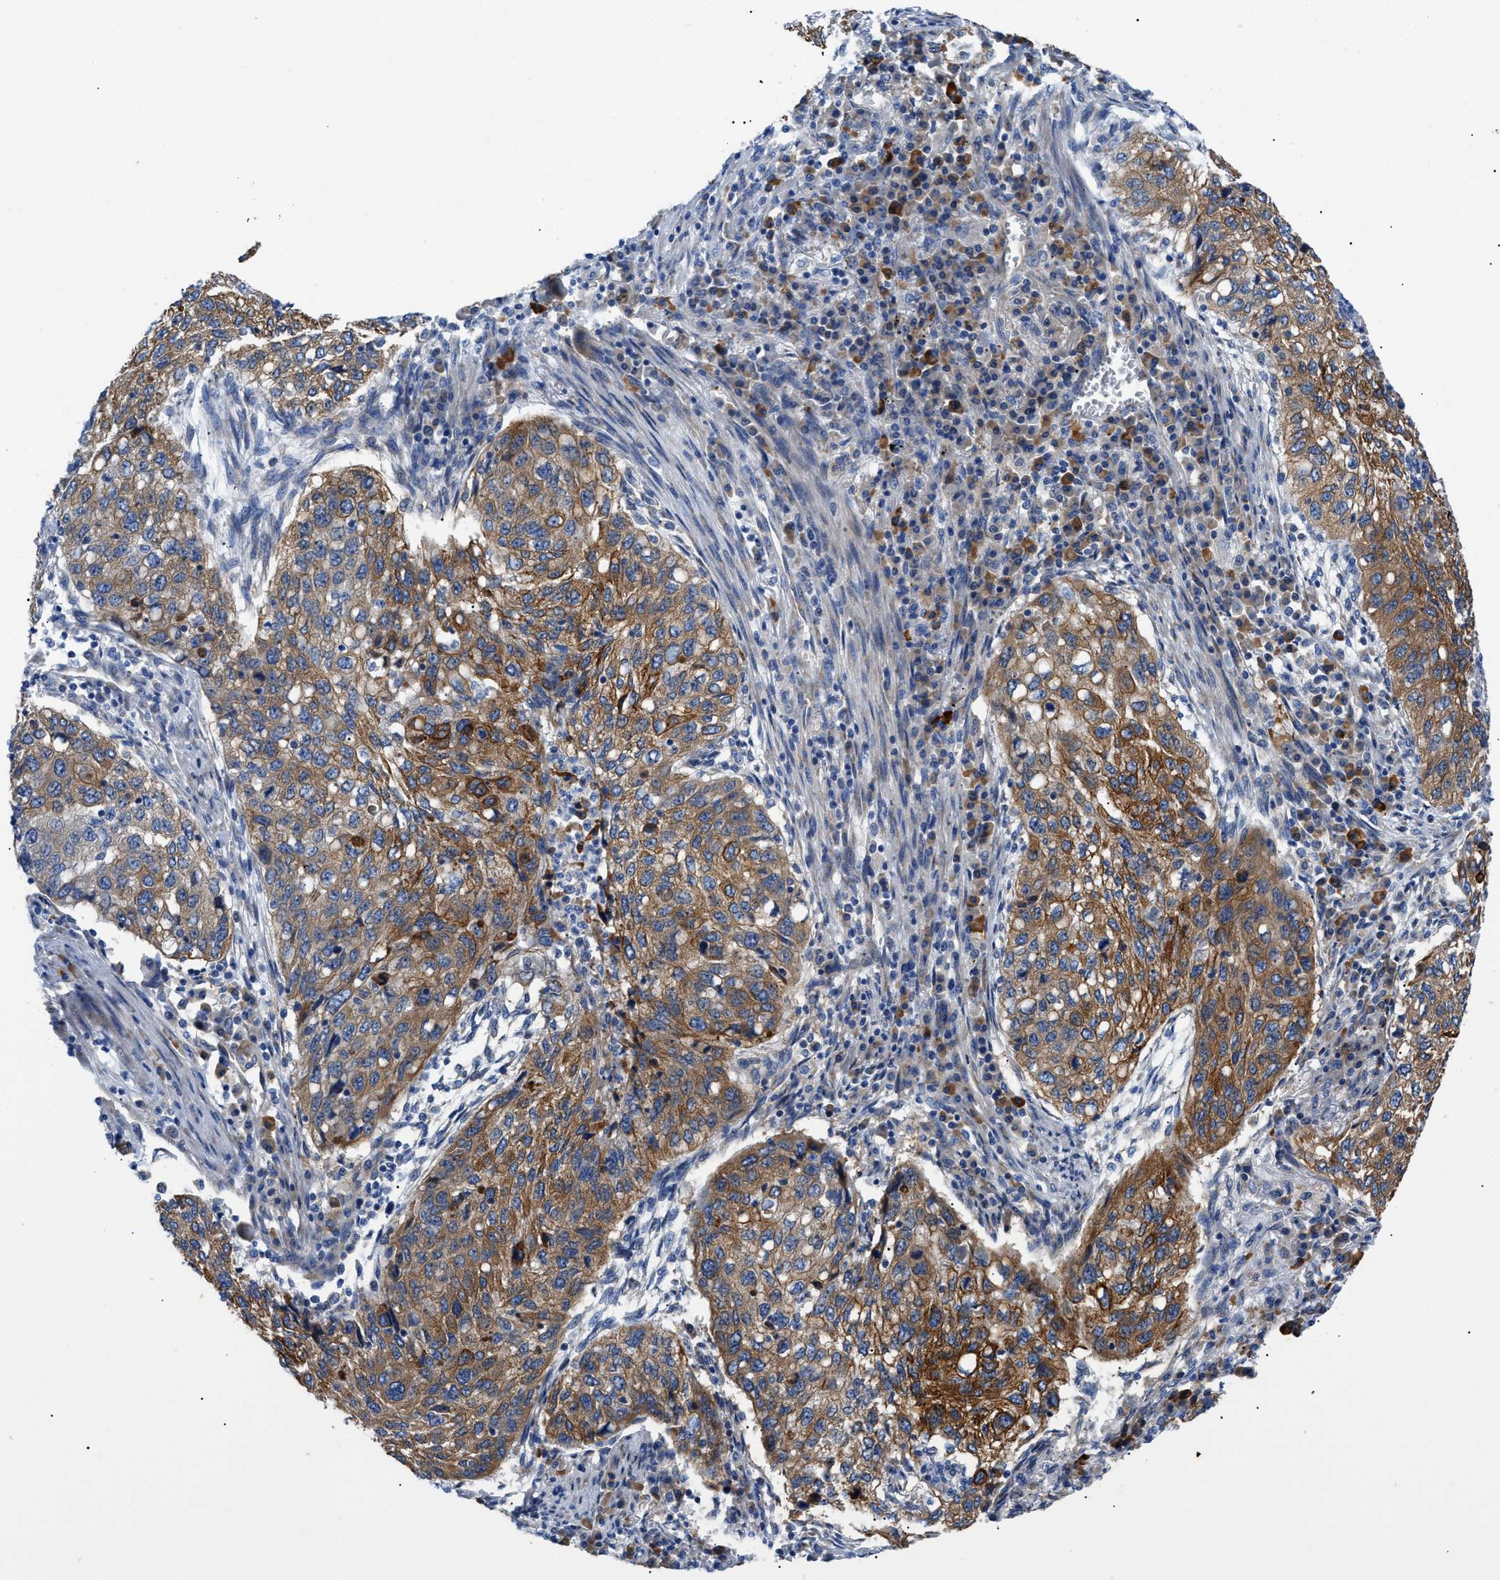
{"staining": {"intensity": "moderate", "quantity": ">75%", "location": "cytoplasmic/membranous"}, "tissue": "lung cancer", "cell_type": "Tumor cells", "image_type": "cancer", "snomed": [{"axis": "morphology", "description": "Squamous cell carcinoma, NOS"}, {"axis": "topography", "description": "Lung"}], "caption": "This is a photomicrograph of immunohistochemistry staining of lung cancer, which shows moderate staining in the cytoplasmic/membranous of tumor cells.", "gene": "HSPB8", "patient": {"sex": "female", "age": 63}}